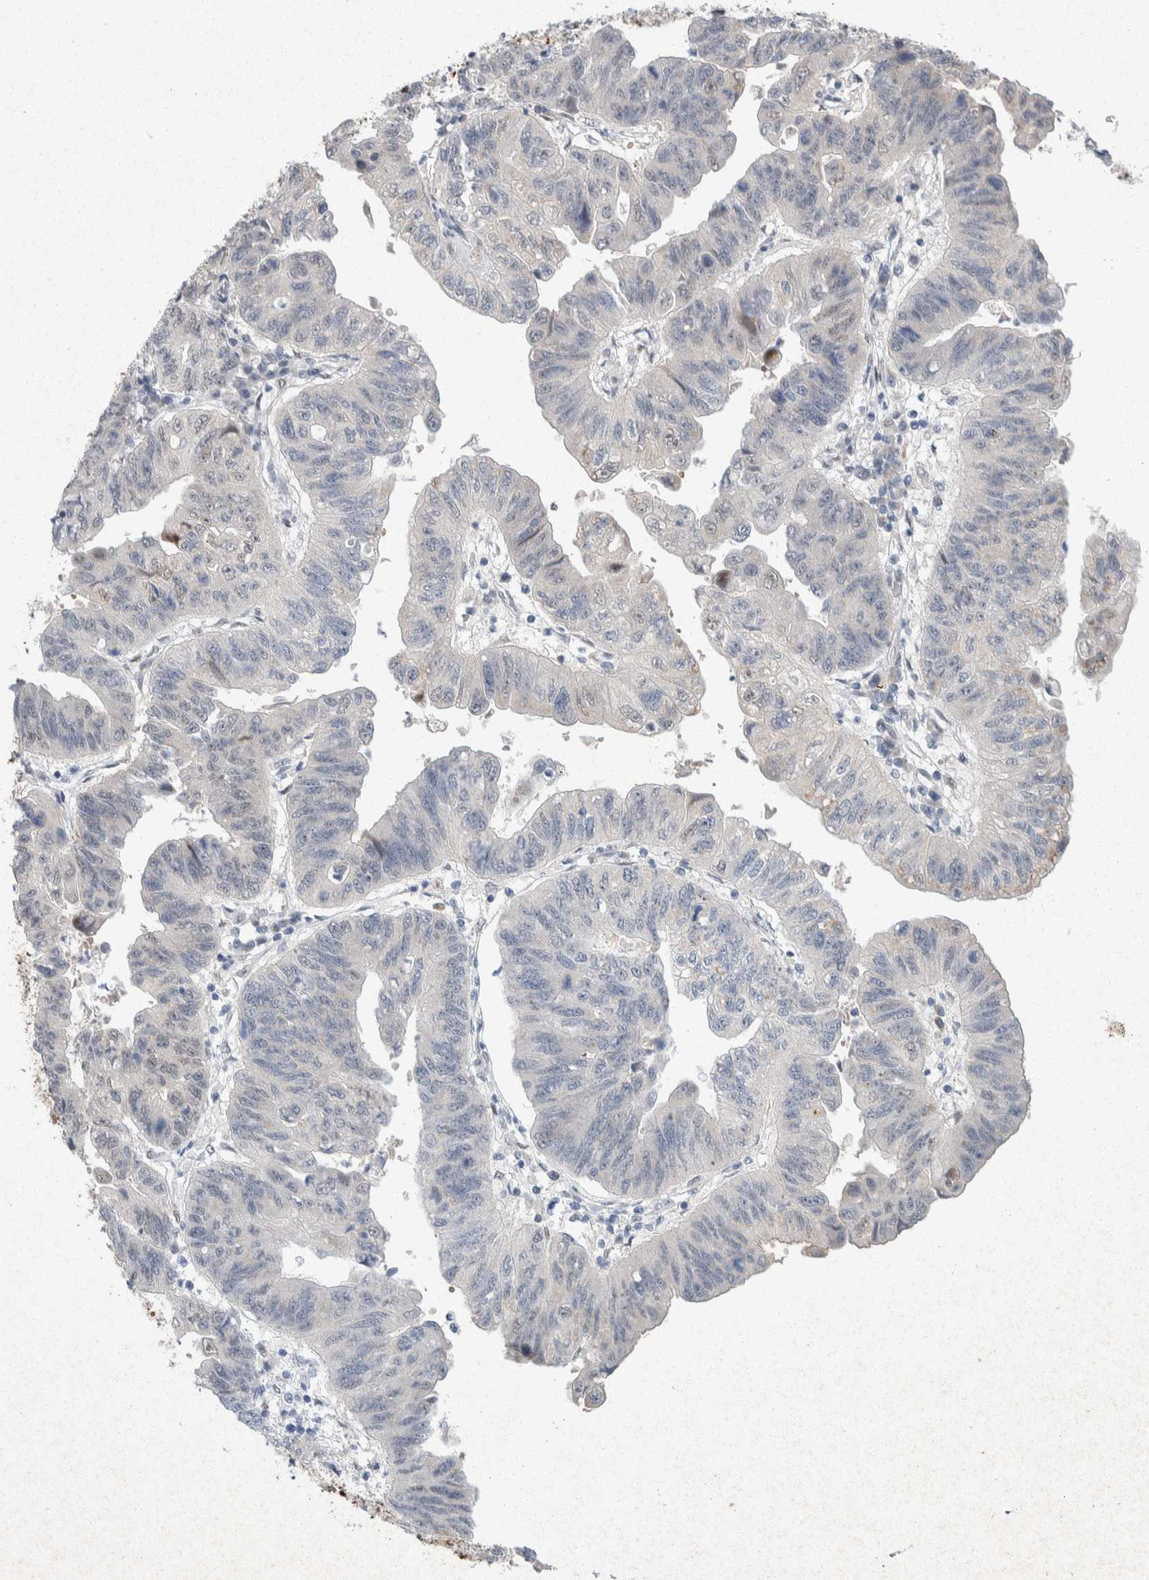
{"staining": {"intensity": "weak", "quantity": "<25%", "location": "nuclear"}, "tissue": "stomach cancer", "cell_type": "Tumor cells", "image_type": "cancer", "snomed": [{"axis": "morphology", "description": "Adenocarcinoma, NOS"}, {"axis": "topography", "description": "Stomach"}], "caption": "DAB (3,3'-diaminobenzidine) immunohistochemical staining of stomach cancer displays no significant expression in tumor cells. (Stains: DAB (3,3'-diaminobenzidine) IHC with hematoxylin counter stain, Microscopy: brightfield microscopy at high magnification).", "gene": "PRMT1", "patient": {"sex": "male", "age": 59}}